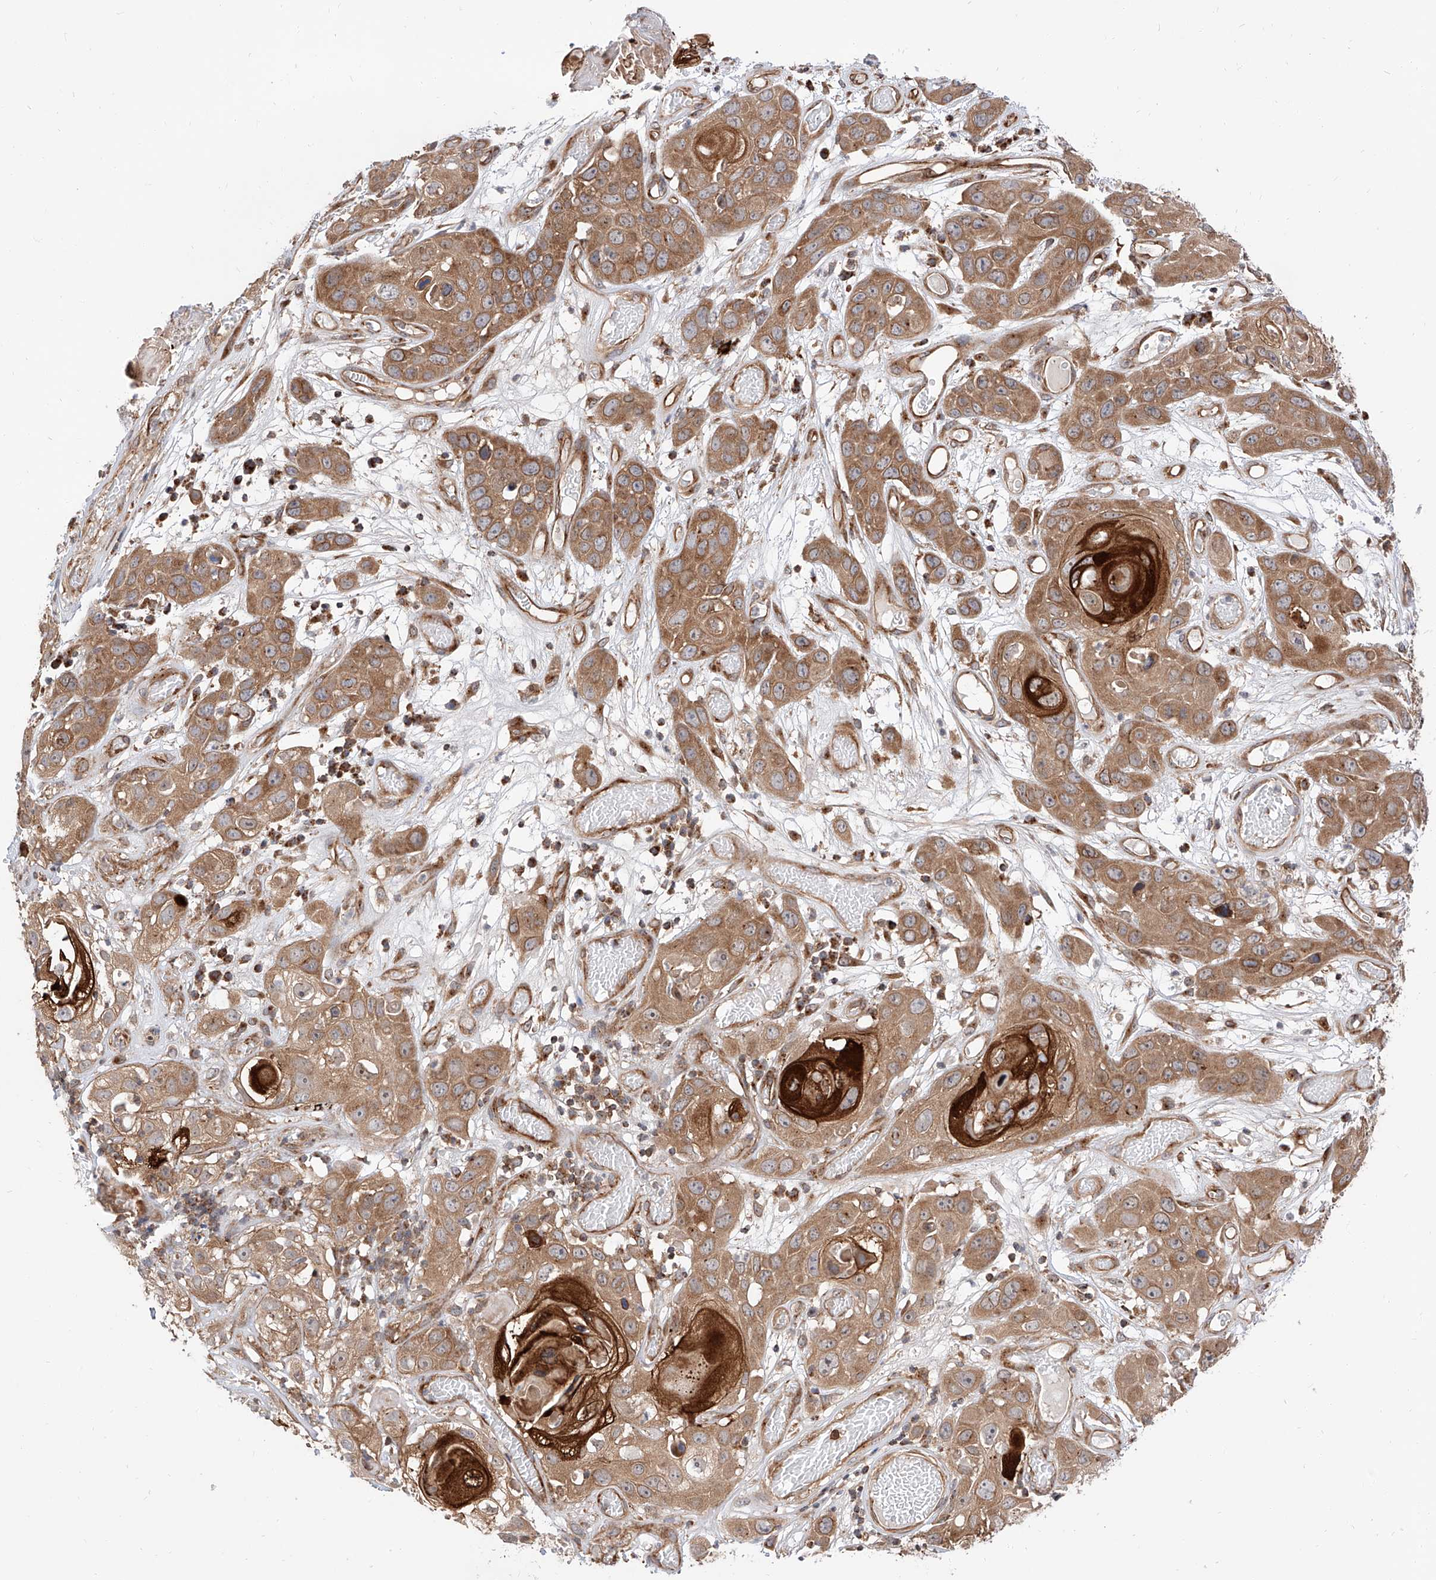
{"staining": {"intensity": "moderate", "quantity": ">75%", "location": "cytoplasmic/membranous"}, "tissue": "skin cancer", "cell_type": "Tumor cells", "image_type": "cancer", "snomed": [{"axis": "morphology", "description": "Squamous cell carcinoma, NOS"}, {"axis": "topography", "description": "Skin"}], "caption": "IHC (DAB) staining of human skin squamous cell carcinoma demonstrates moderate cytoplasmic/membranous protein staining in approximately >75% of tumor cells. The staining was performed using DAB (3,3'-diaminobenzidine), with brown indicating positive protein expression. Nuclei are stained blue with hematoxylin.", "gene": "ISCA2", "patient": {"sex": "male", "age": 55}}